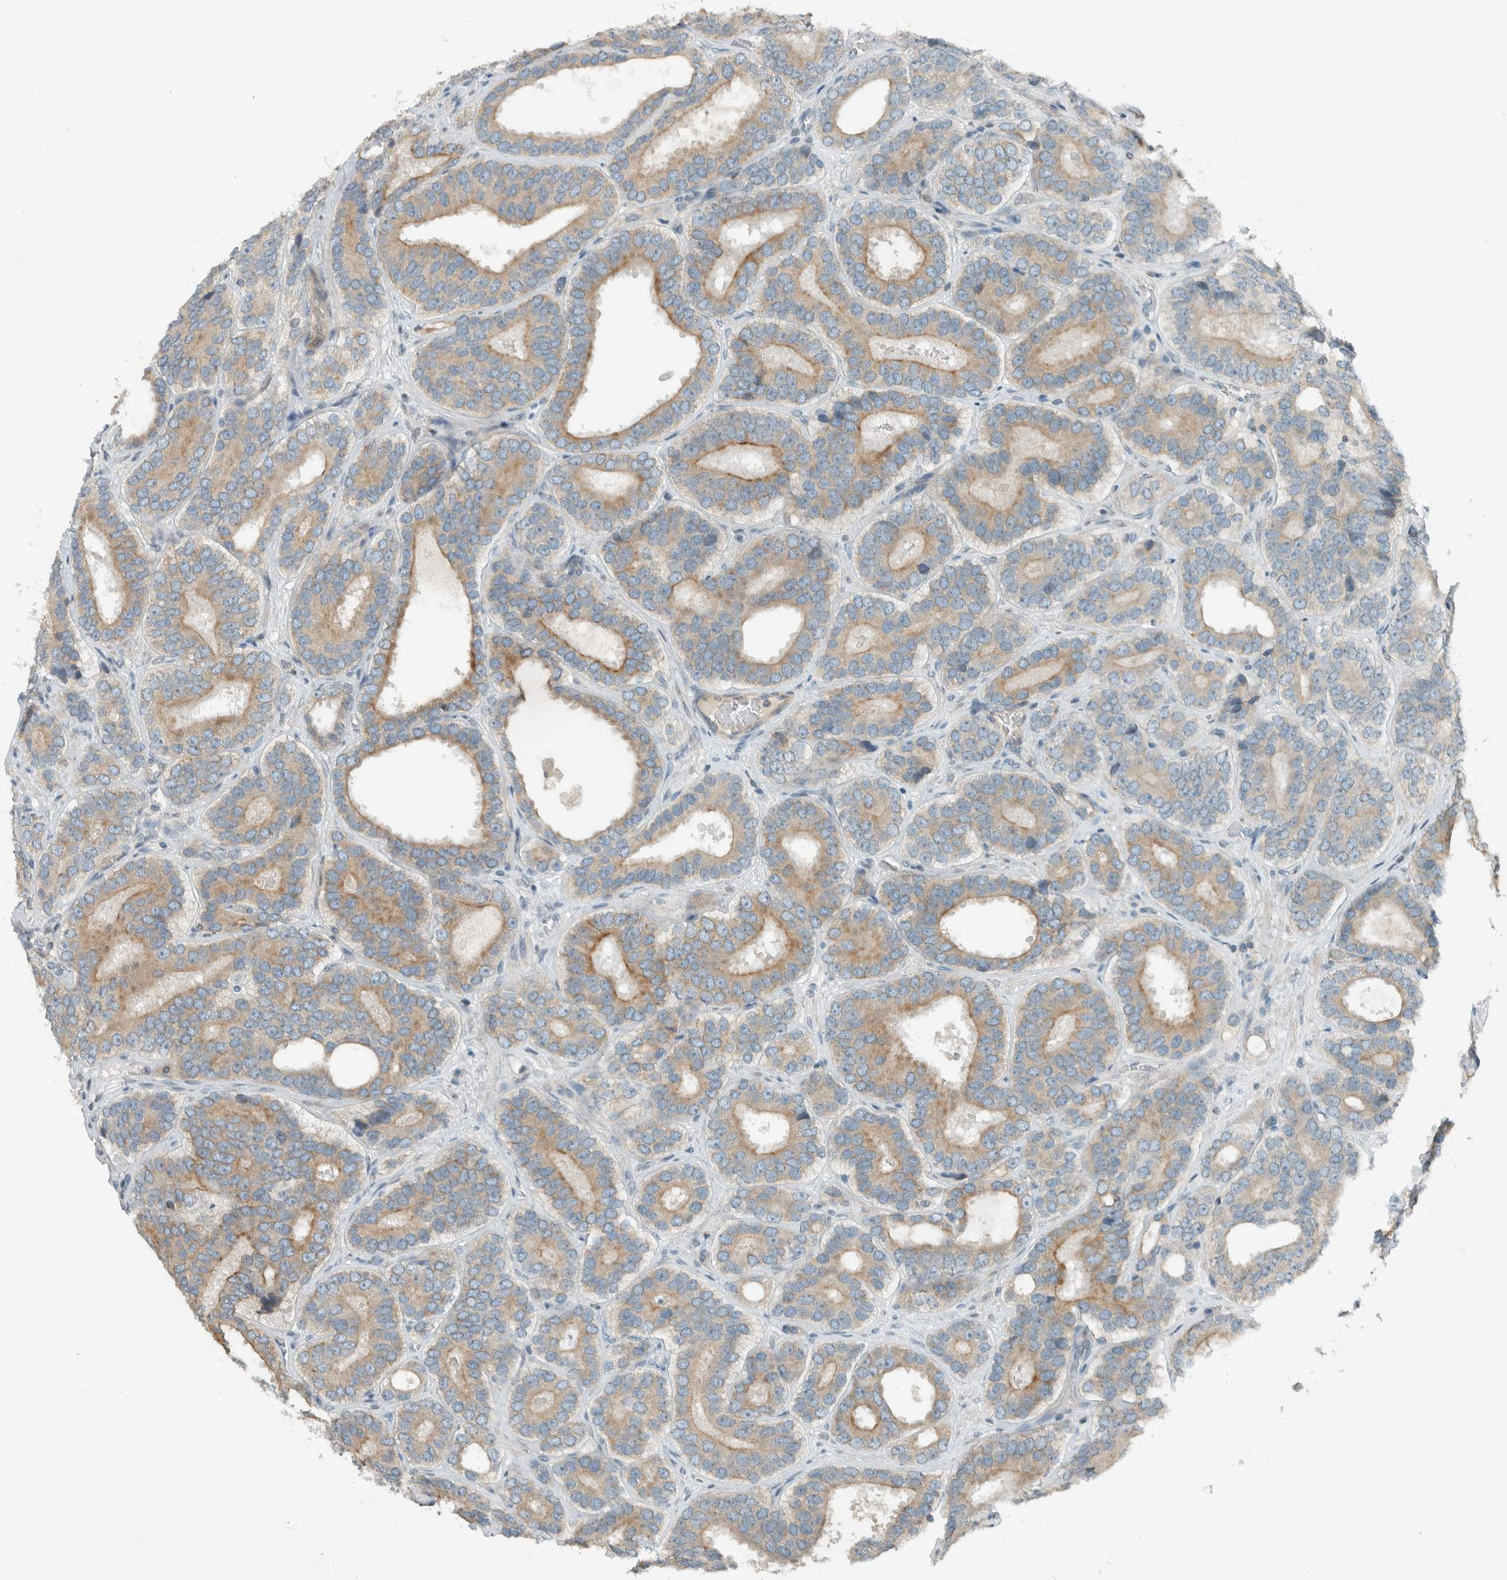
{"staining": {"intensity": "moderate", "quantity": "<25%", "location": "cytoplasmic/membranous"}, "tissue": "prostate cancer", "cell_type": "Tumor cells", "image_type": "cancer", "snomed": [{"axis": "morphology", "description": "Adenocarcinoma, High grade"}, {"axis": "topography", "description": "Prostate"}], "caption": "Protein staining of prostate cancer tissue reveals moderate cytoplasmic/membranous staining in approximately <25% of tumor cells.", "gene": "SEL1L", "patient": {"sex": "male", "age": 56}}